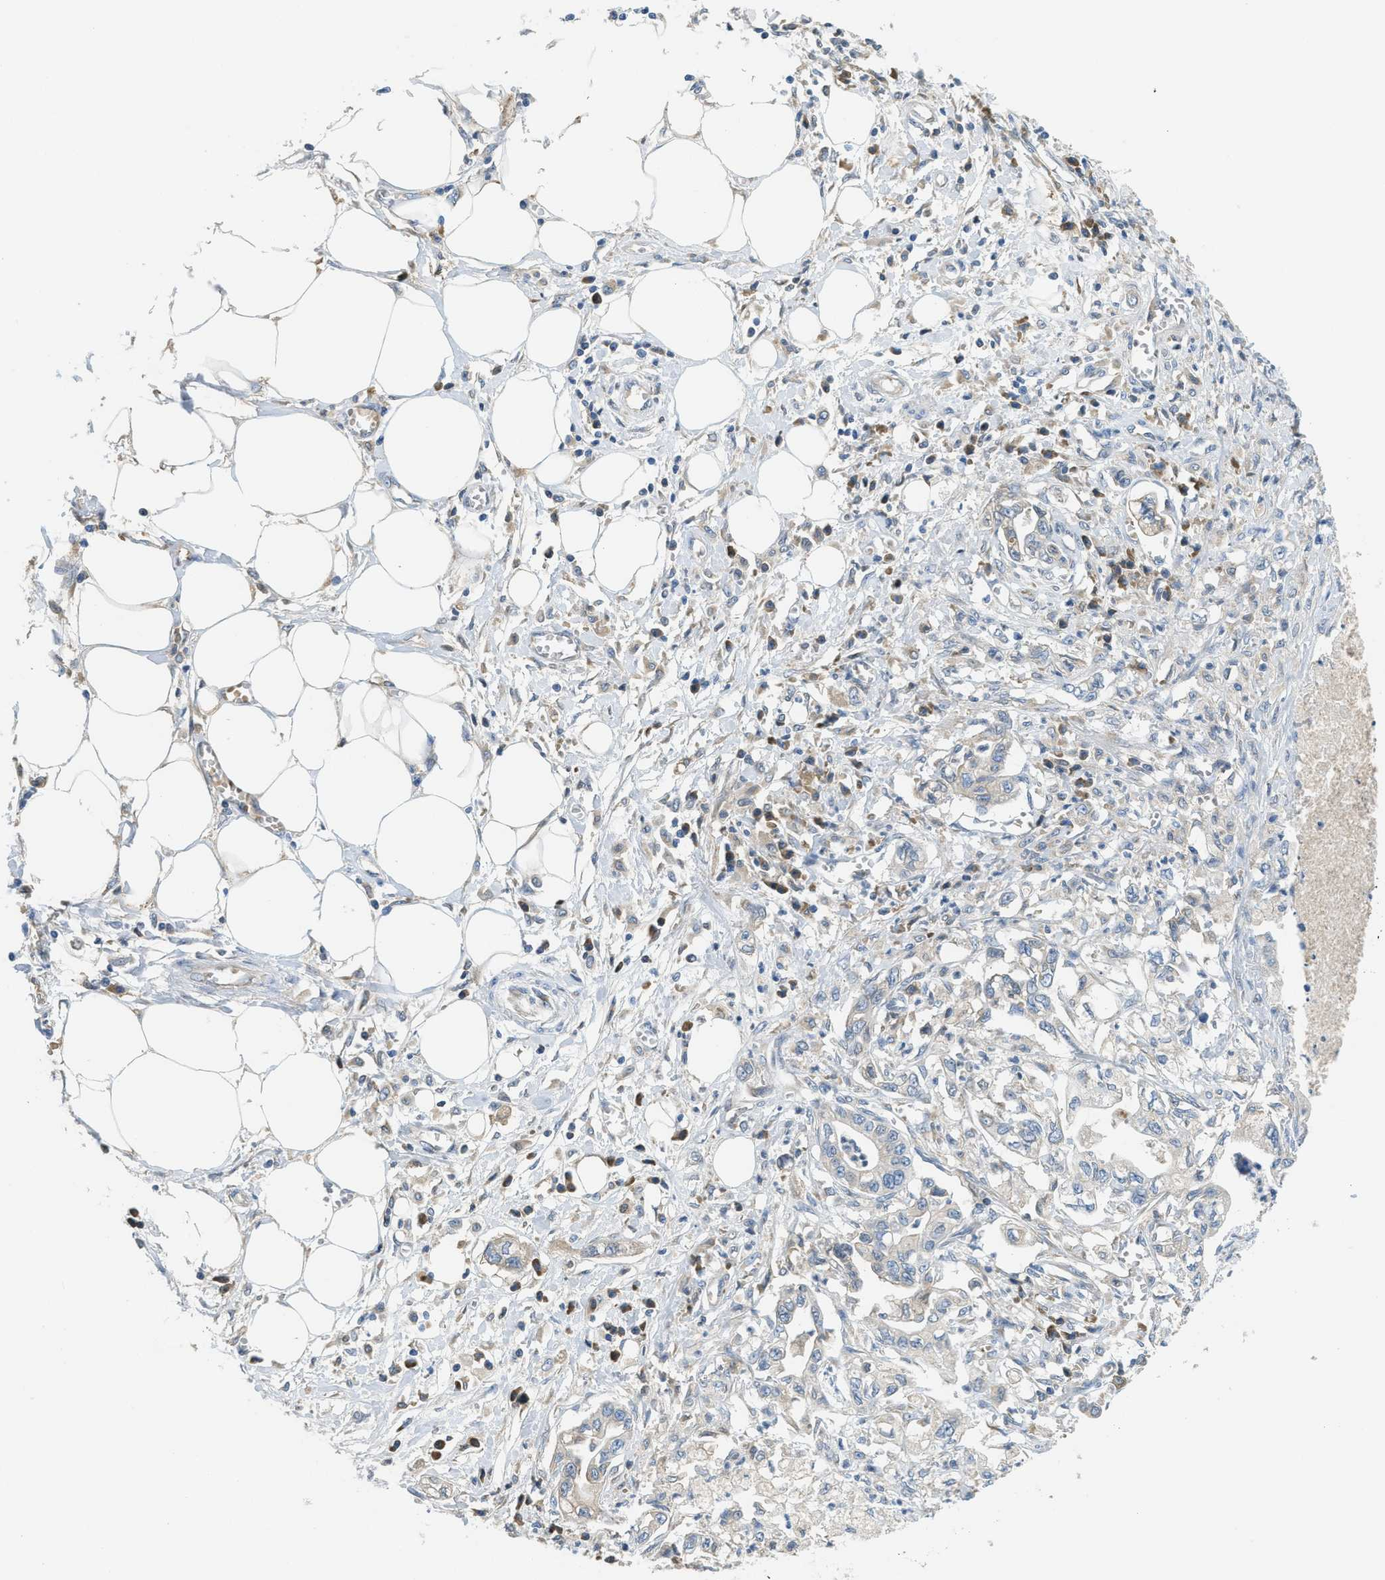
{"staining": {"intensity": "negative", "quantity": "none", "location": "none"}, "tissue": "pancreatic cancer", "cell_type": "Tumor cells", "image_type": "cancer", "snomed": [{"axis": "morphology", "description": "Adenocarcinoma, NOS"}, {"axis": "topography", "description": "Pancreas"}], "caption": "High power microscopy photomicrograph of an IHC image of pancreatic adenocarcinoma, revealing no significant positivity in tumor cells.", "gene": "MPDU1", "patient": {"sex": "male", "age": 56}}